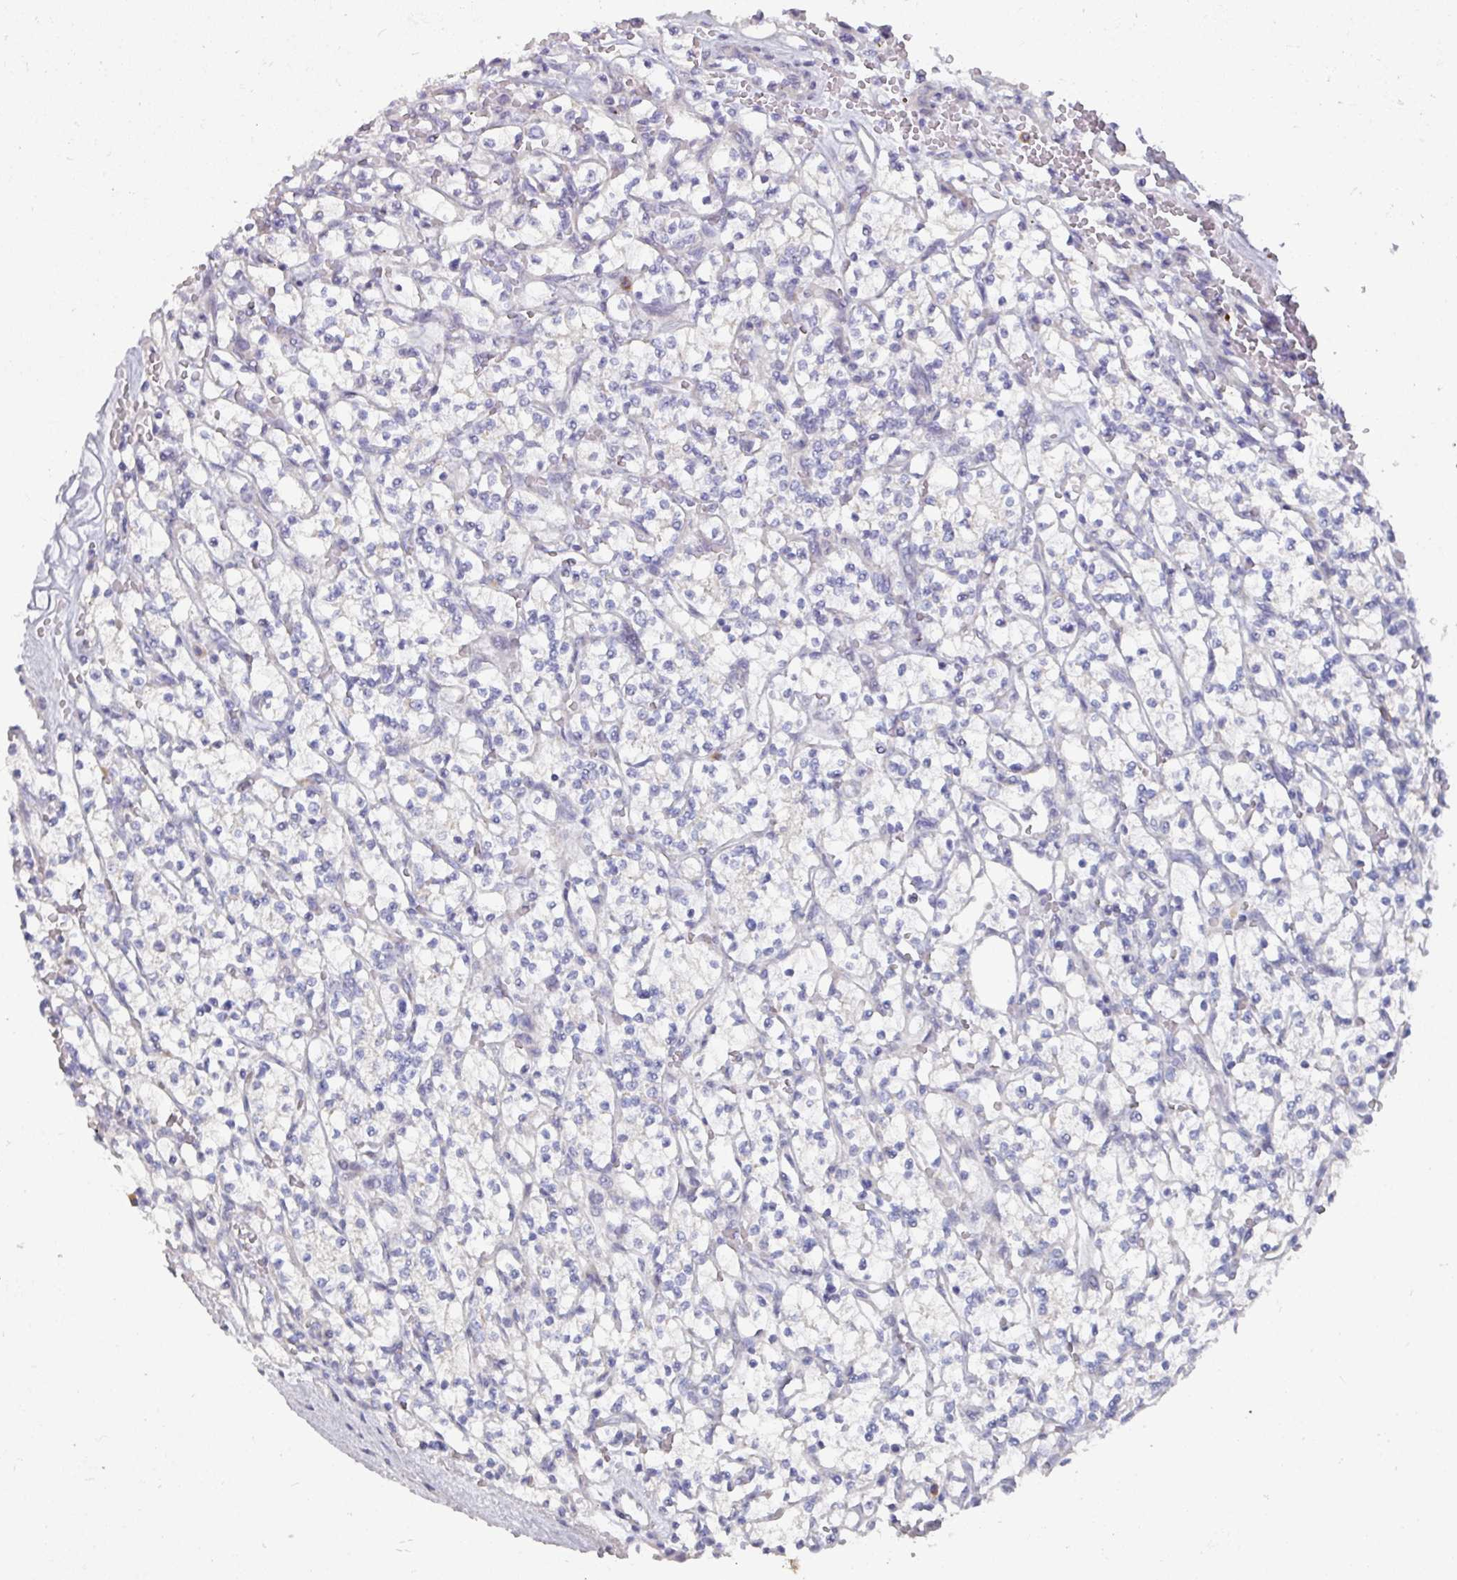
{"staining": {"intensity": "negative", "quantity": "none", "location": "none"}, "tissue": "renal cancer", "cell_type": "Tumor cells", "image_type": "cancer", "snomed": [{"axis": "morphology", "description": "Adenocarcinoma, NOS"}, {"axis": "topography", "description": "Kidney"}], "caption": "High magnification brightfield microscopy of adenocarcinoma (renal) stained with DAB (brown) and counterstained with hematoxylin (blue): tumor cells show no significant expression.", "gene": "NT5C1A", "patient": {"sex": "female", "age": 64}}